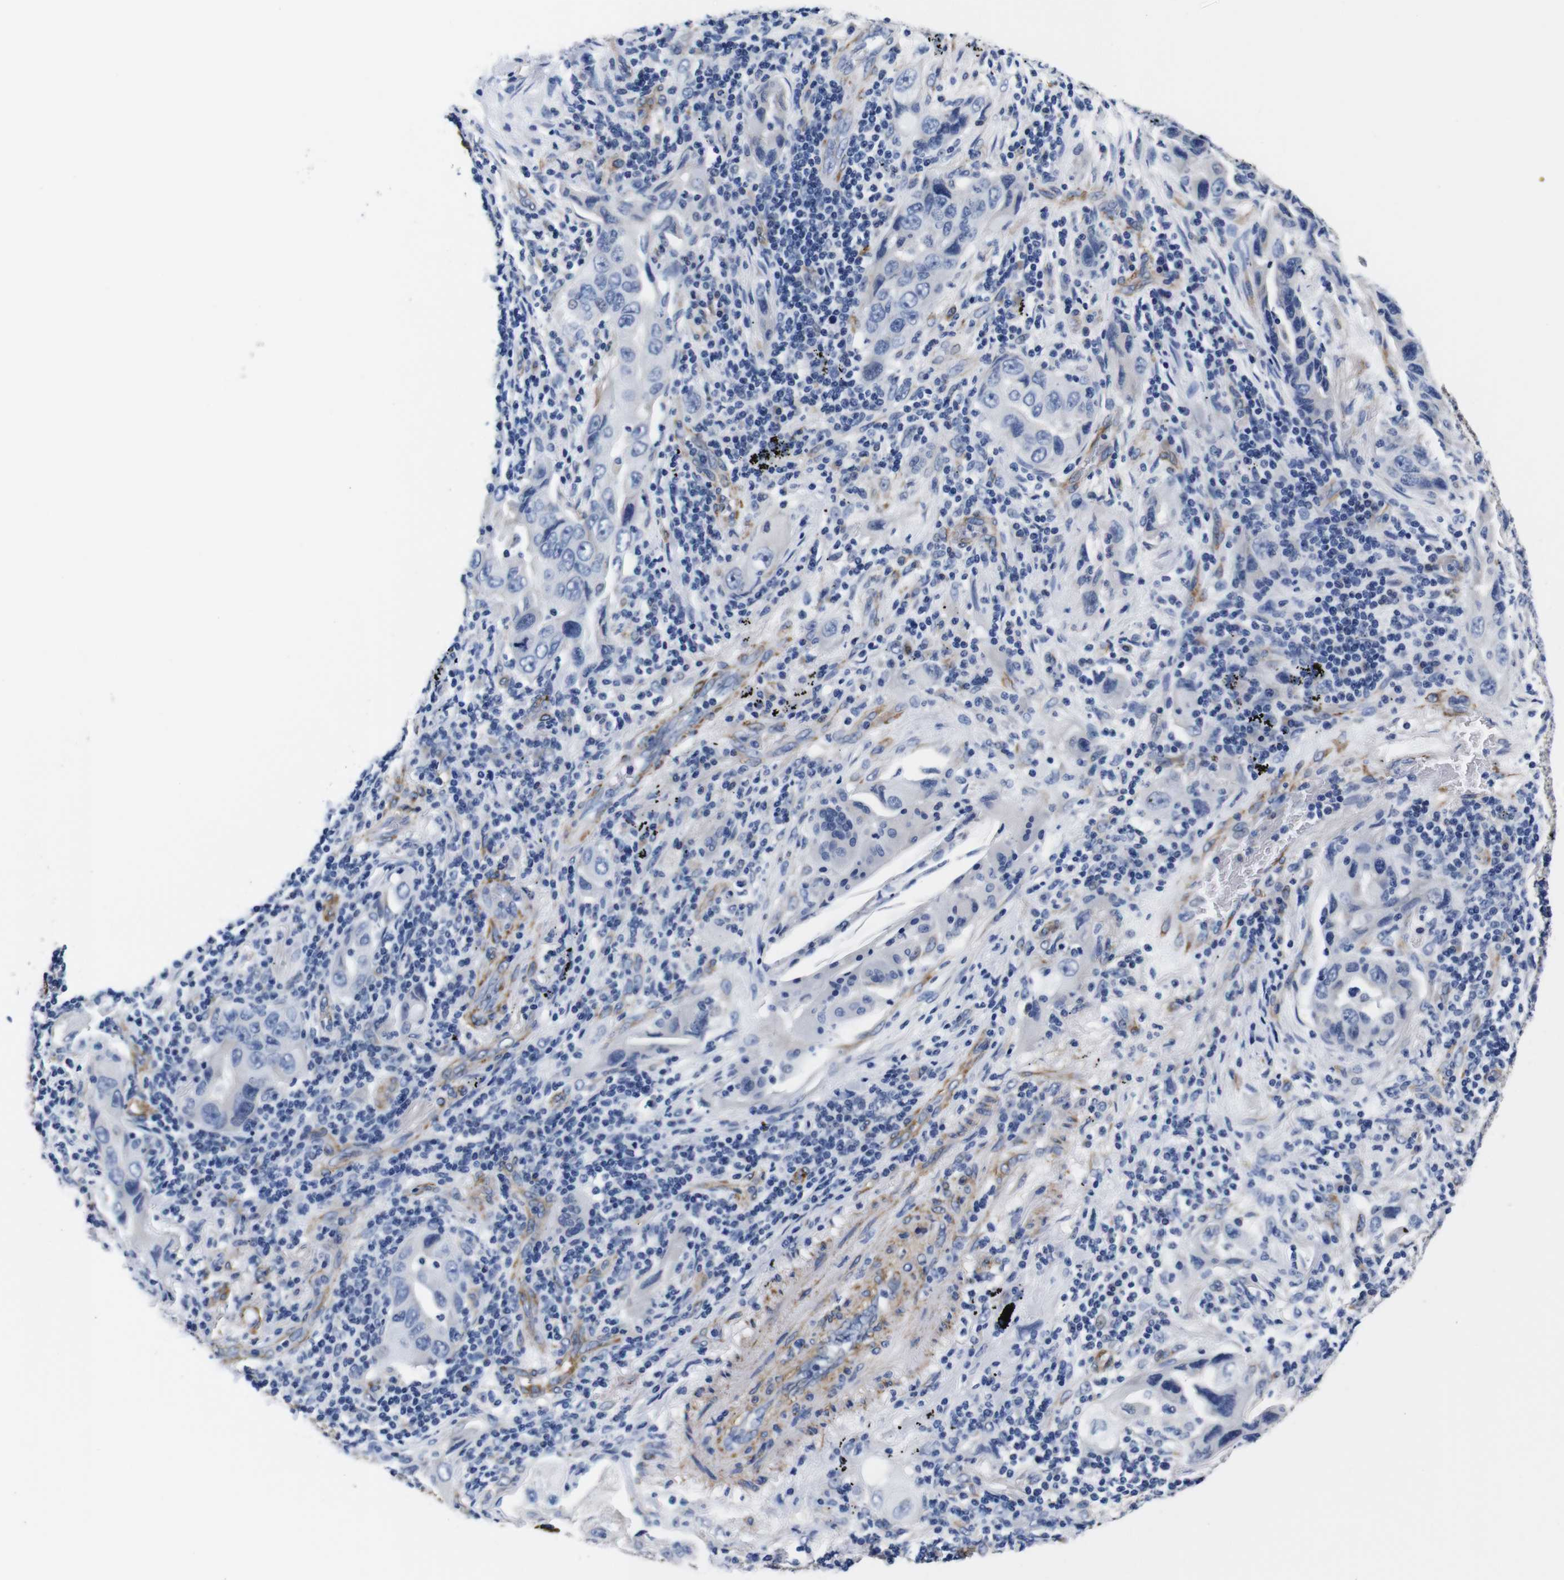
{"staining": {"intensity": "negative", "quantity": "none", "location": "none"}, "tissue": "lung cancer", "cell_type": "Tumor cells", "image_type": "cancer", "snomed": [{"axis": "morphology", "description": "Adenocarcinoma, NOS"}, {"axis": "topography", "description": "Lung"}], "caption": "High power microscopy histopathology image of an immunohistochemistry (IHC) histopathology image of lung cancer, revealing no significant staining in tumor cells.", "gene": "LRIG1", "patient": {"sex": "female", "age": 65}}